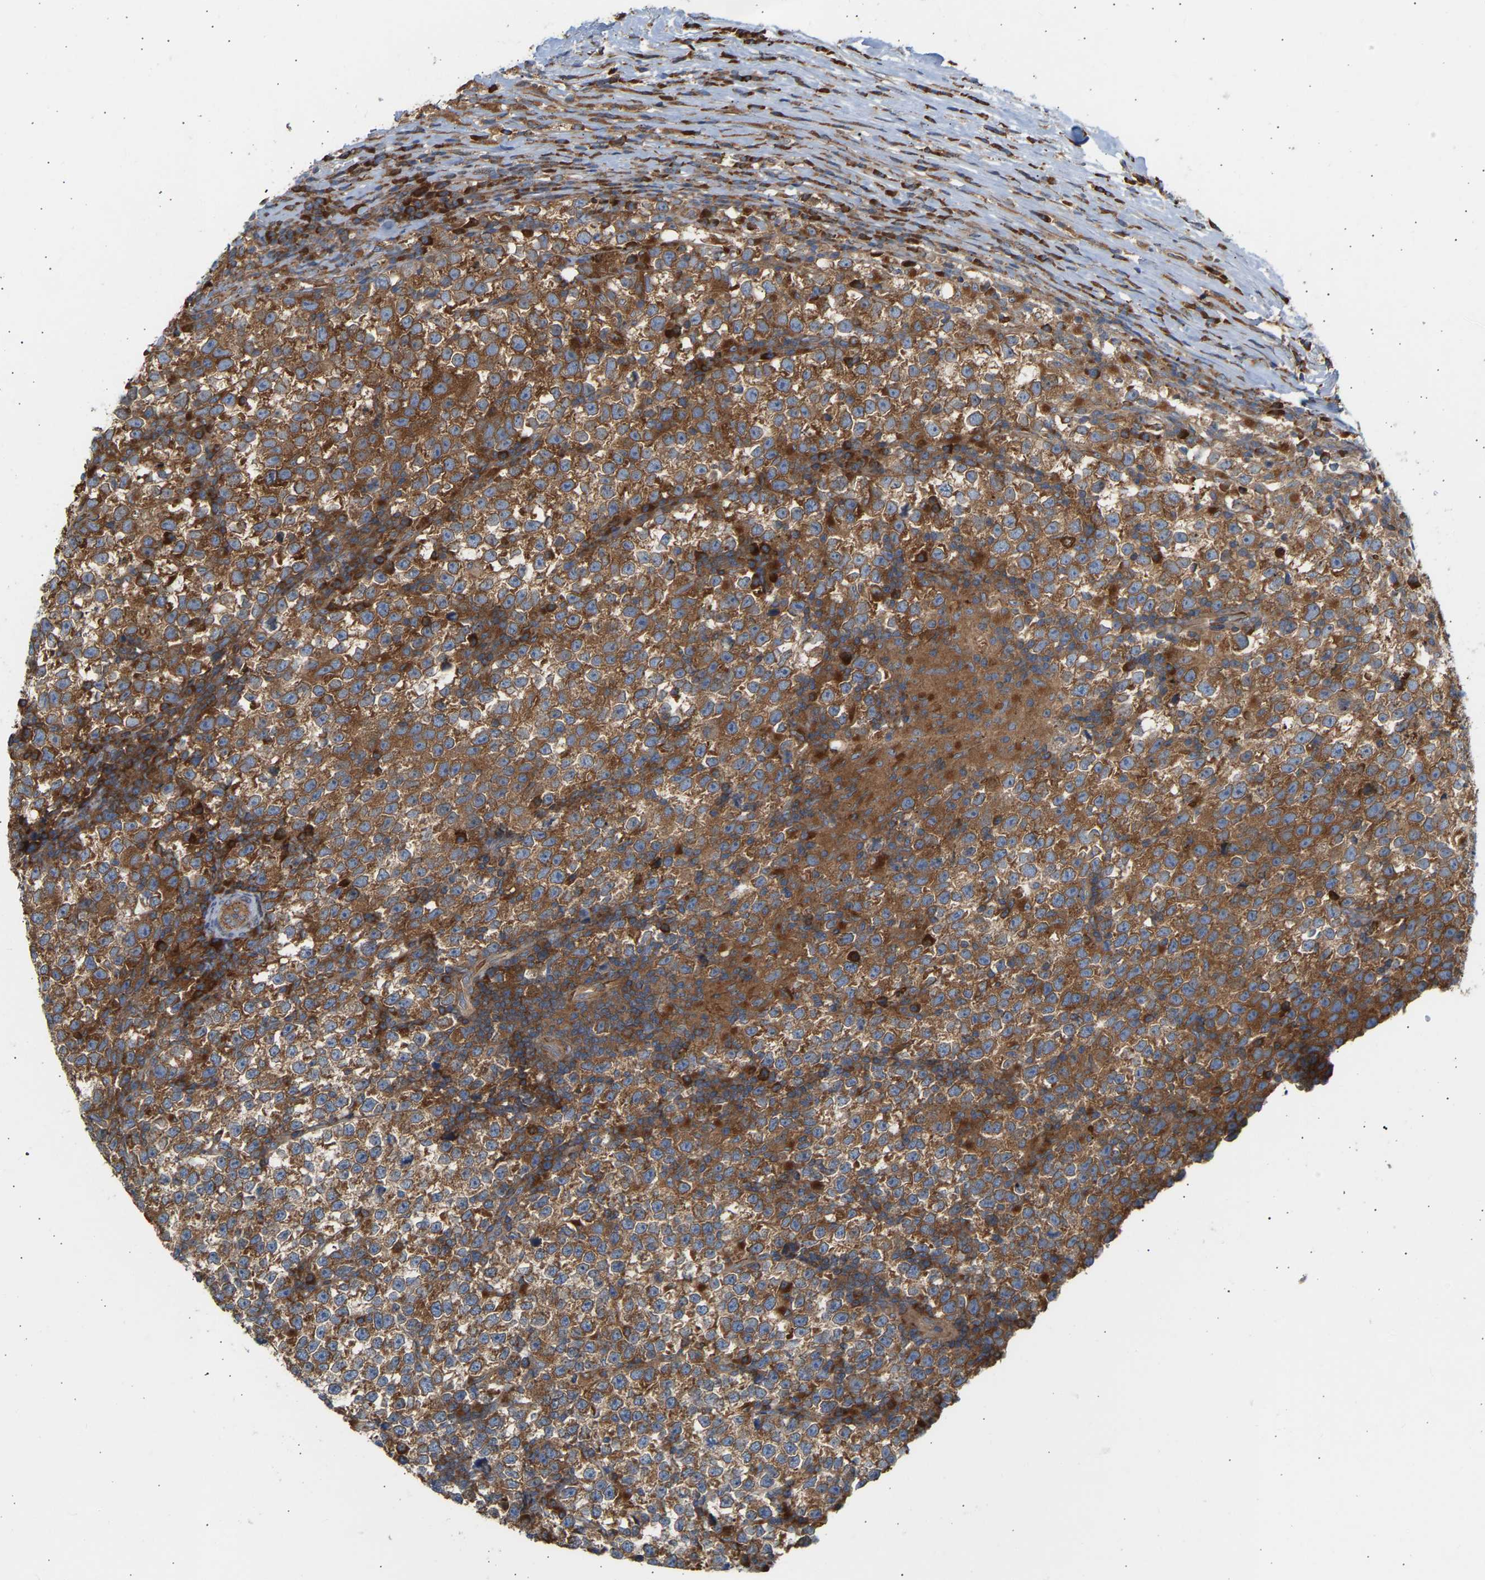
{"staining": {"intensity": "moderate", "quantity": ">75%", "location": "cytoplasmic/membranous"}, "tissue": "testis cancer", "cell_type": "Tumor cells", "image_type": "cancer", "snomed": [{"axis": "morphology", "description": "Normal tissue, NOS"}, {"axis": "morphology", "description": "Seminoma, NOS"}, {"axis": "topography", "description": "Testis"}], "caption": "Seminoma (testis) was stained to show a protein in brown. There is medium levels of moderate cytoplasmic/membranous staining in approximately >75% of tumor cells.", "gene": "GCN1", "patient": {"sex": "male", "age": 43}}